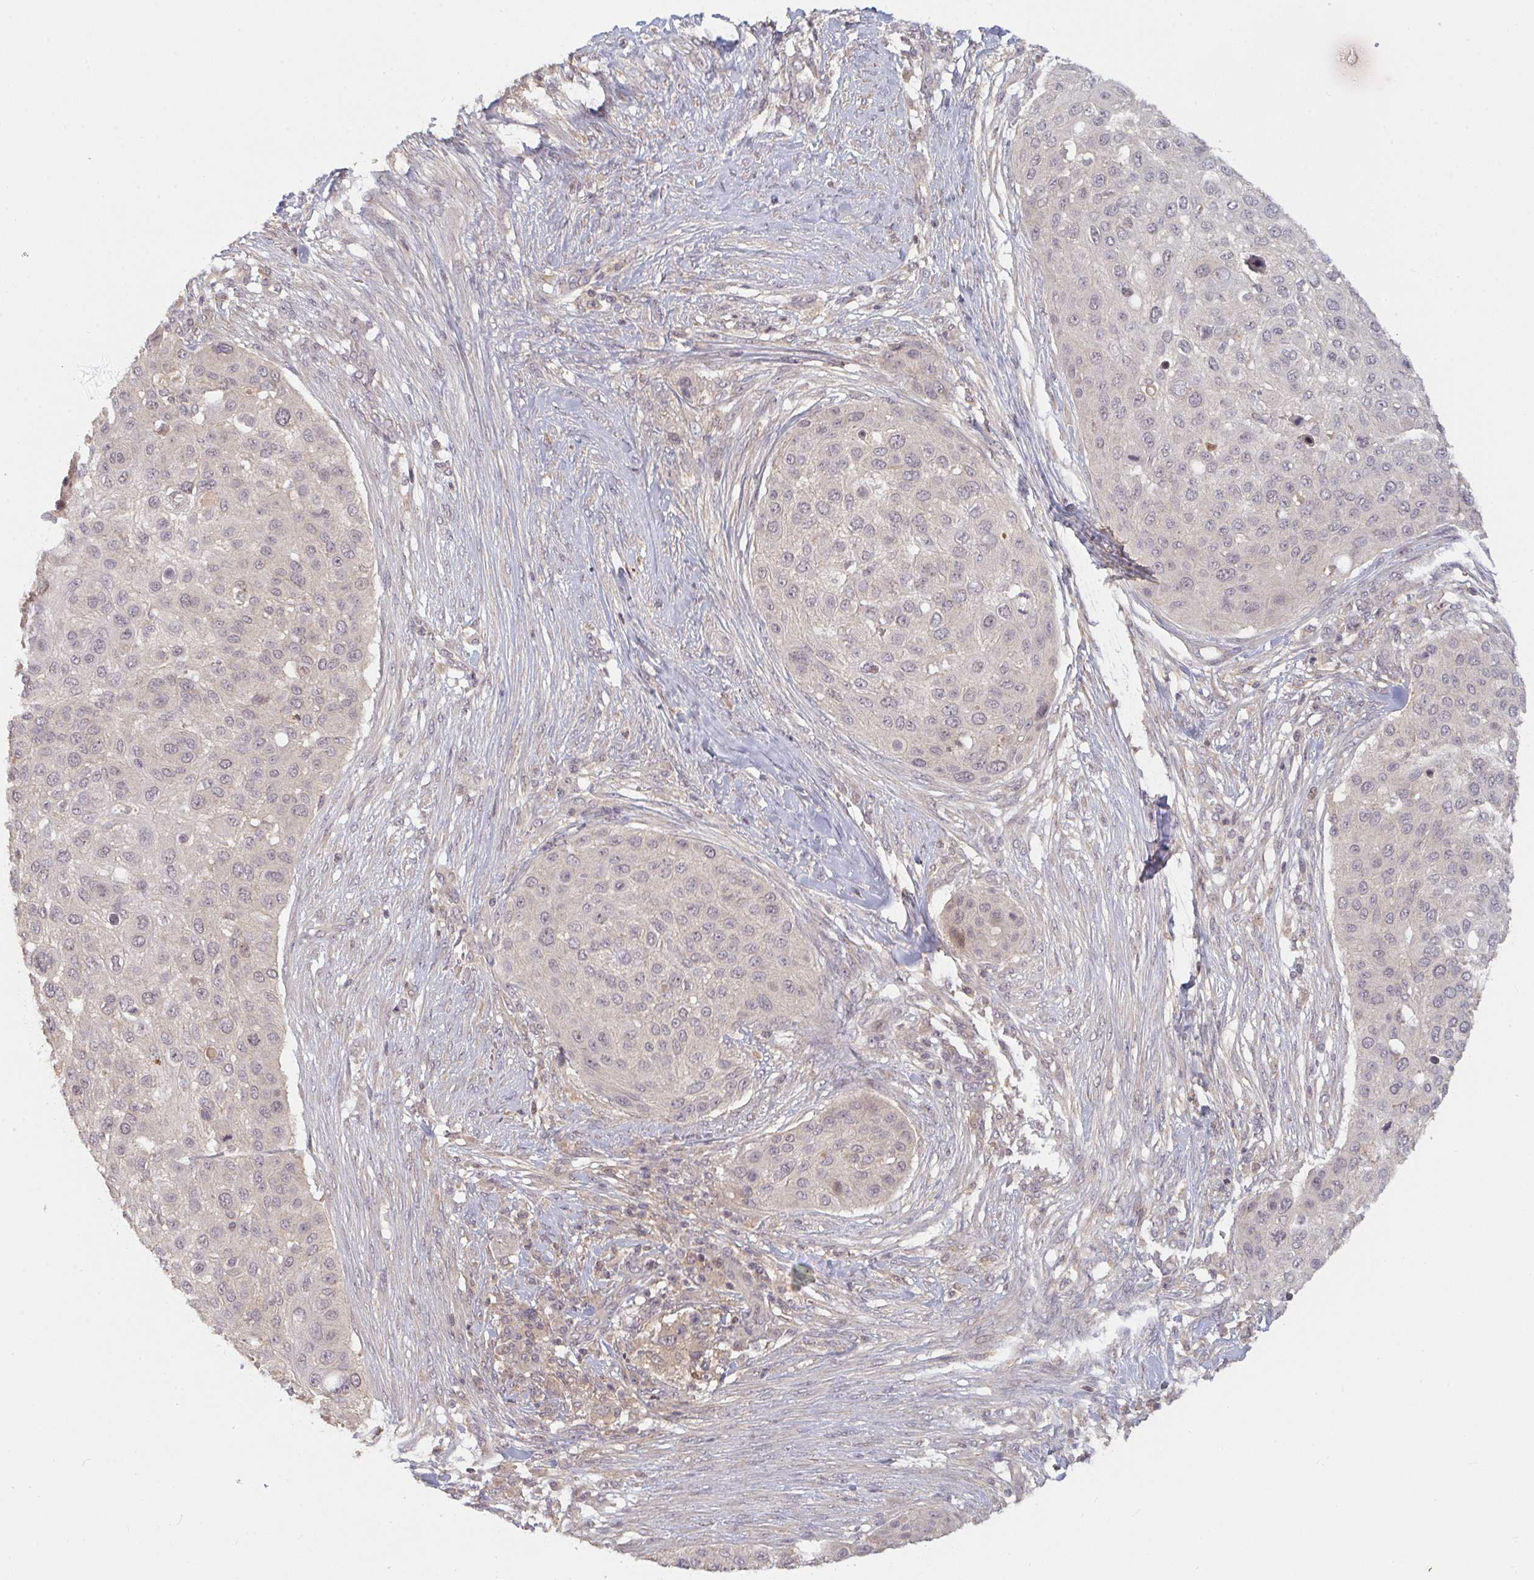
{"staining": {"intensity": "weak", "quantity": "<25%", "location": "nuclear"}, "tissue": "skin cancer", "cell_type": "Tumor cells", "image_type": "cancer", "snomed": [{"axis": "morphology", "description": "Squamous cell carcinoma, NOS"}, {"axis": "topography", "description": "Skin"}], "caption": "Skin cancer (squamous cell carcinoma) was stained to show a protein in brown. There is no significant positivity in tumor cells.", "gene": "DCST1", "patient": {"sex": "female", "age": 87}}